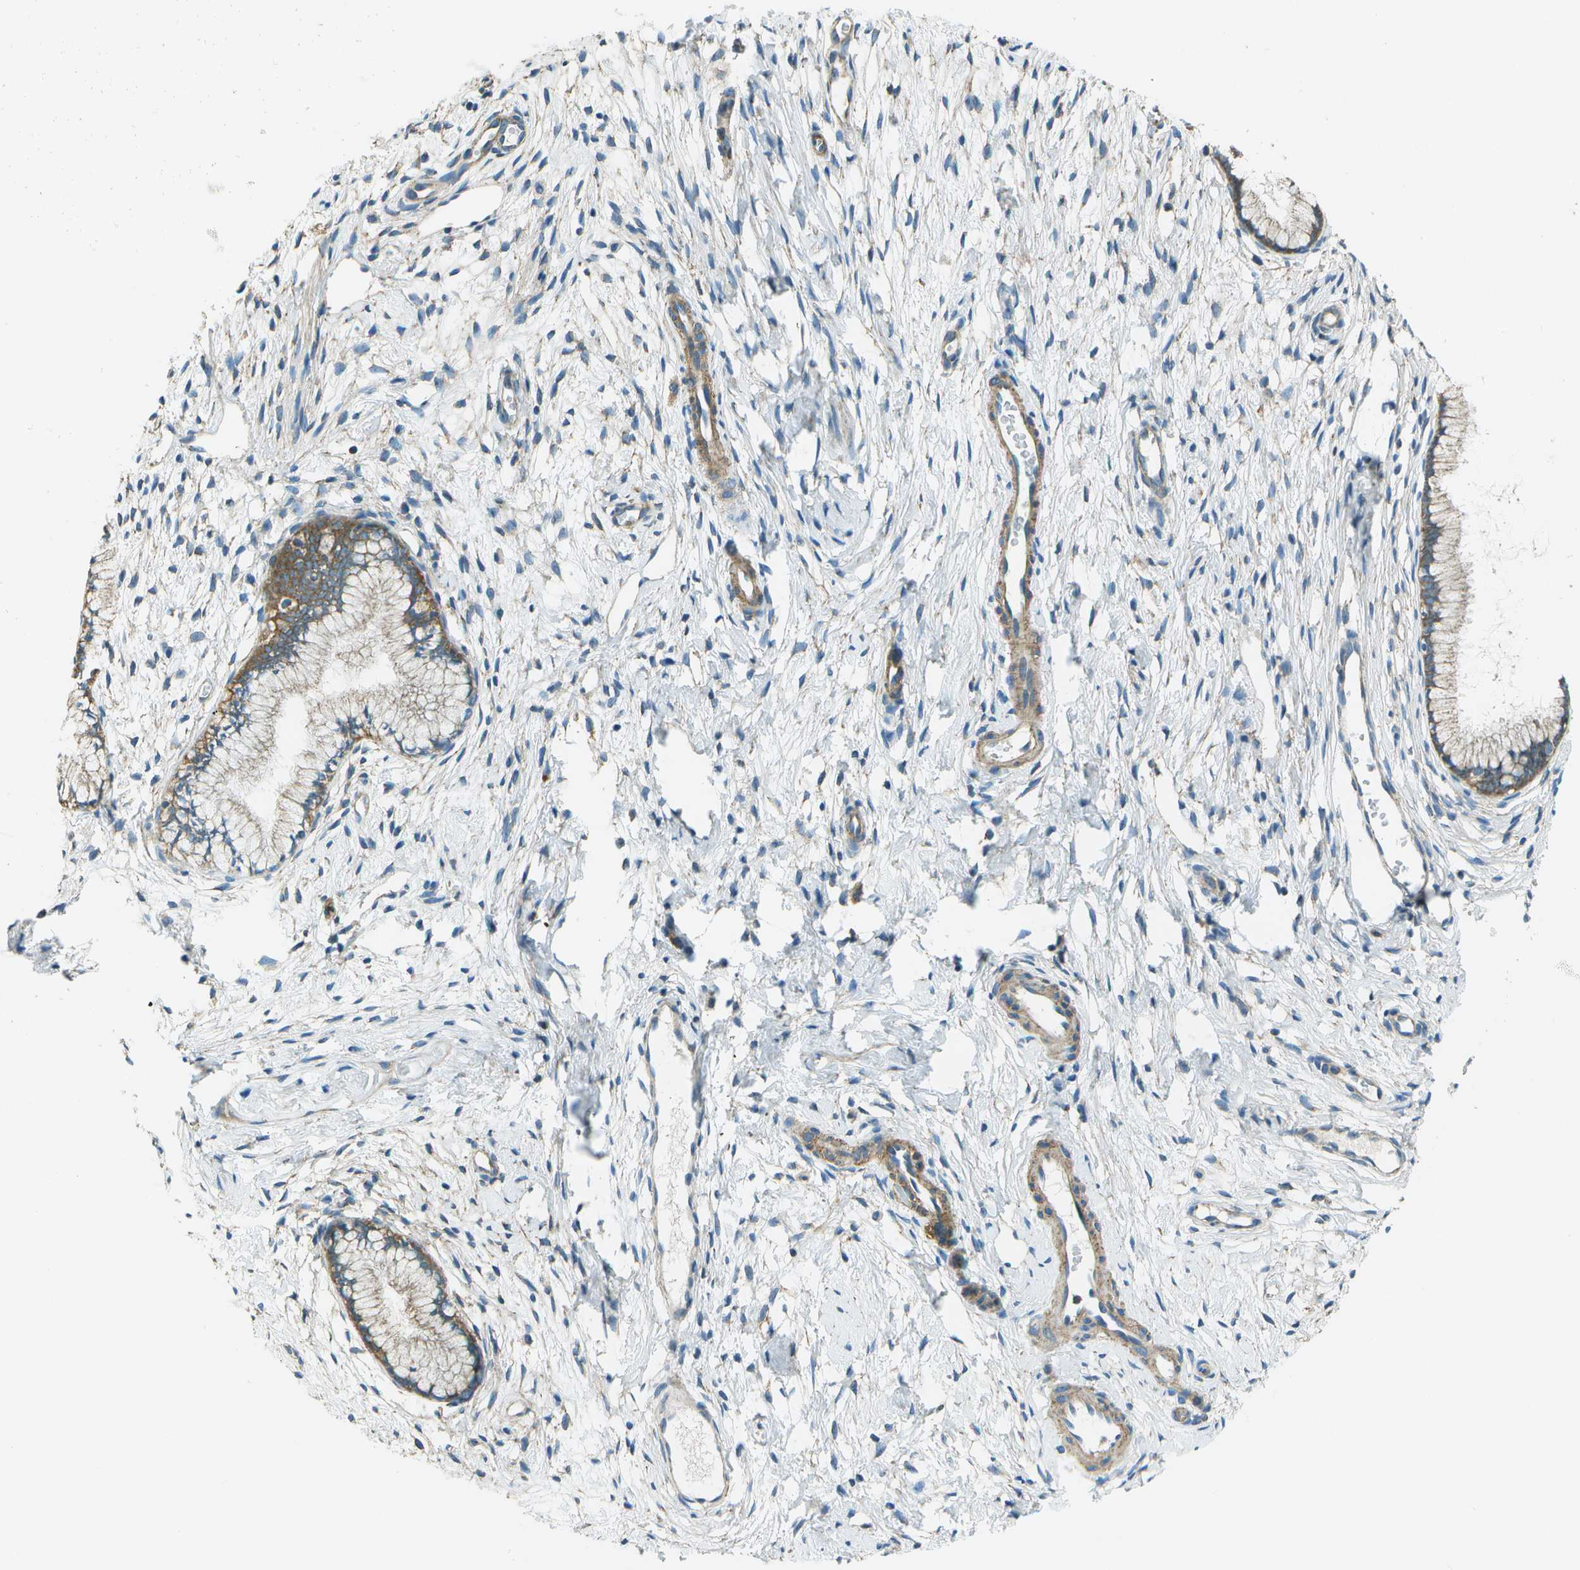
{"staining": {"intensity": "moderate", "quantity": "25%-75%", "location": "cytoplasmic/membranous"}, "tissue": "cervix", "cell_type": "Glandular cells", "image_type": "normal", "snomed": [{"axis": "morphology", "description": "Normal tissue, NOS"}, {"axis": "topography", "description": "Cervix"}], "caption": "Moderate cytoplasmic/membranous protein staining is seen in about 25%-75% of glandular cells in cervix.", "gene": "TMEM51", "patient": {"sex": "female", "age": 65}}